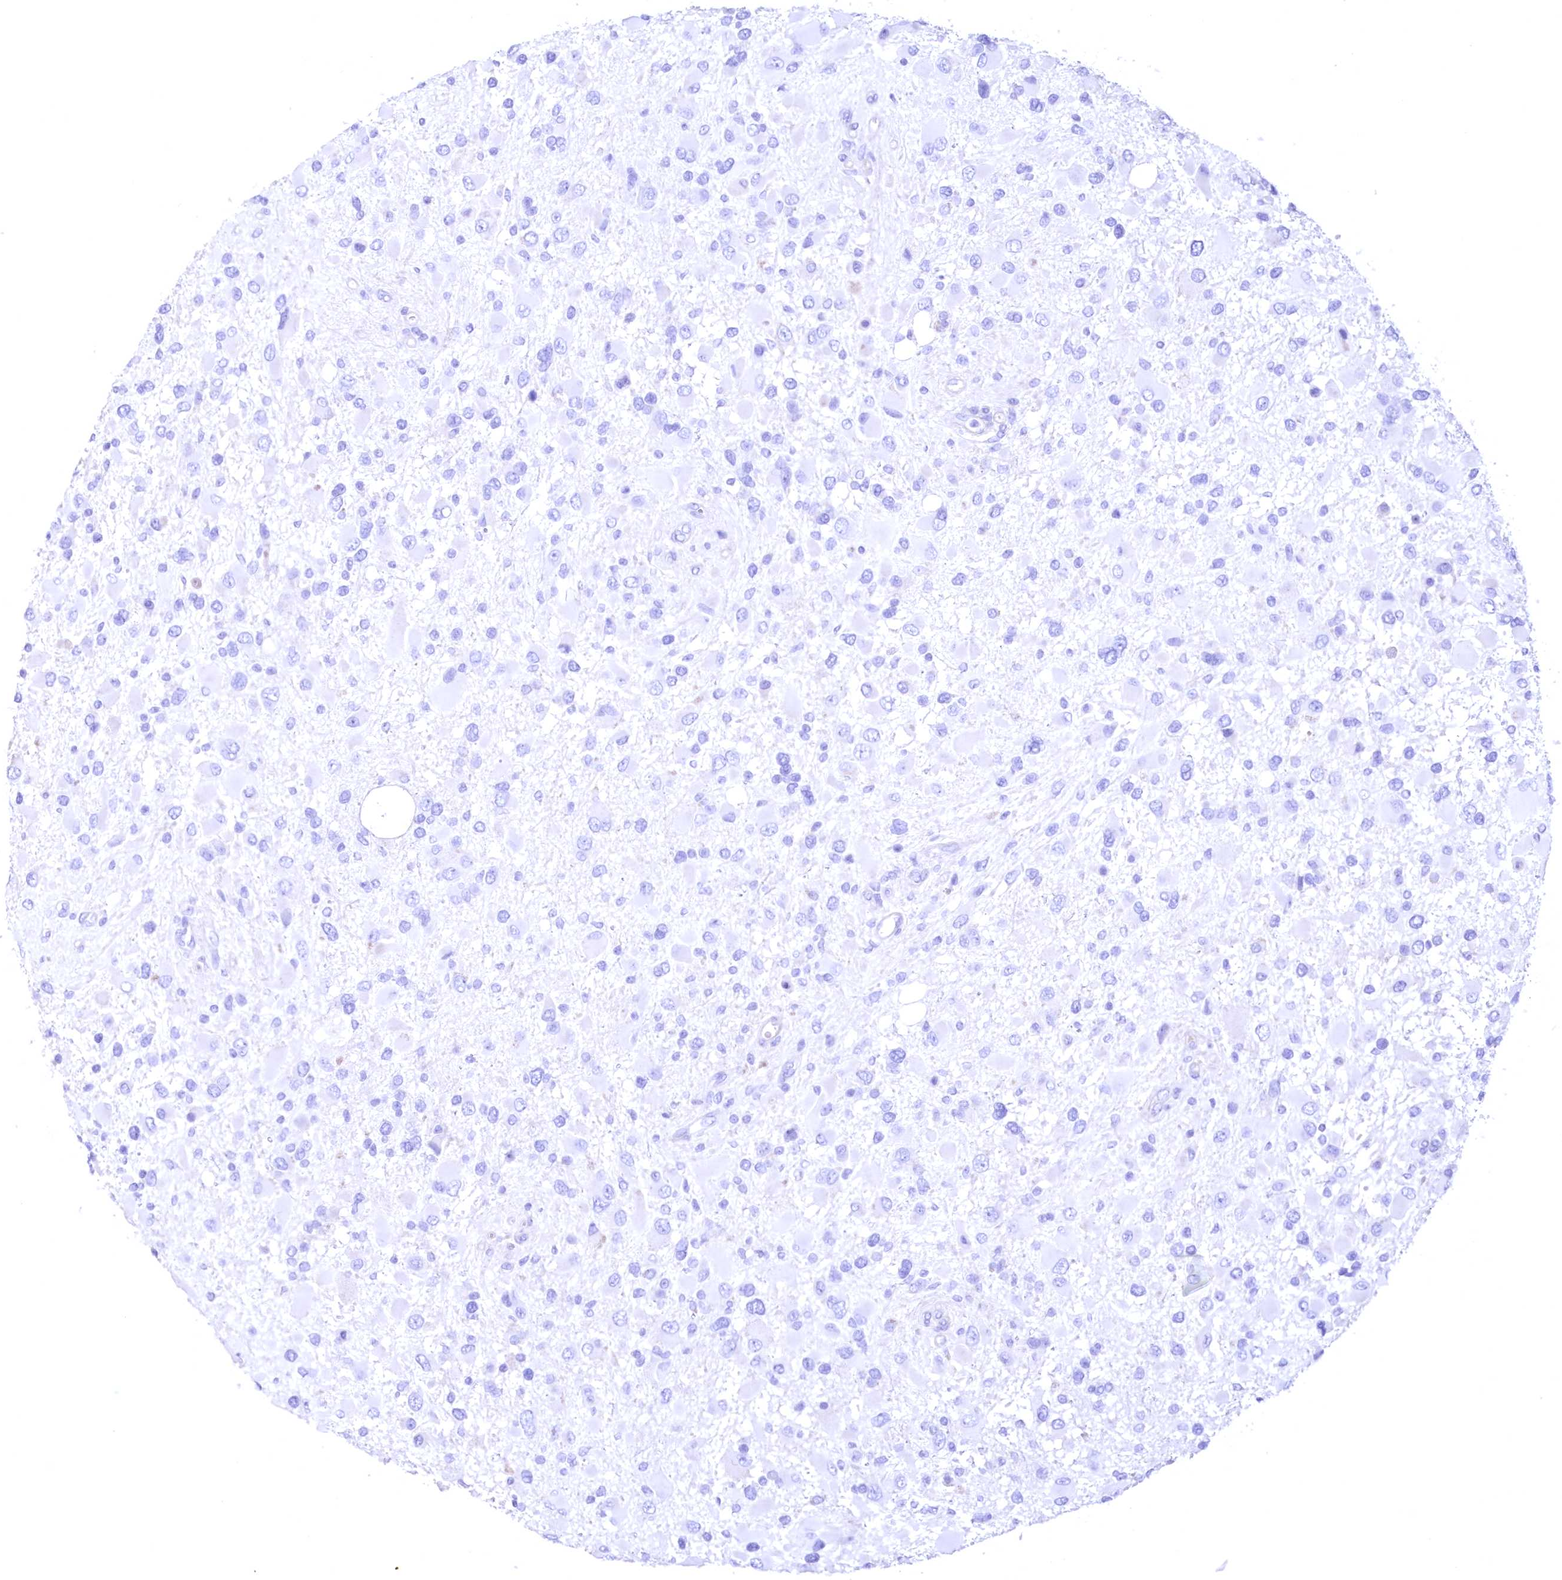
{"staining": {"intensity": "negative", "quantity": "none", "location": "none"}, "tissue": "glioma", "cell_type": "Tumor cells", "image_type": "cancer", "snomed": [{"axis": "morphology", "description": "Glioma, malignant, High grade"}, {"axis": "topography", "description": "Brain"}], "caption": "Immunohistochemistry (IHC) of human glioma shows no staining in tumor cells. (DAB IHC, high magnification).", "gene": "WDR74", "patient": {"sex": "male", "age": 53}}